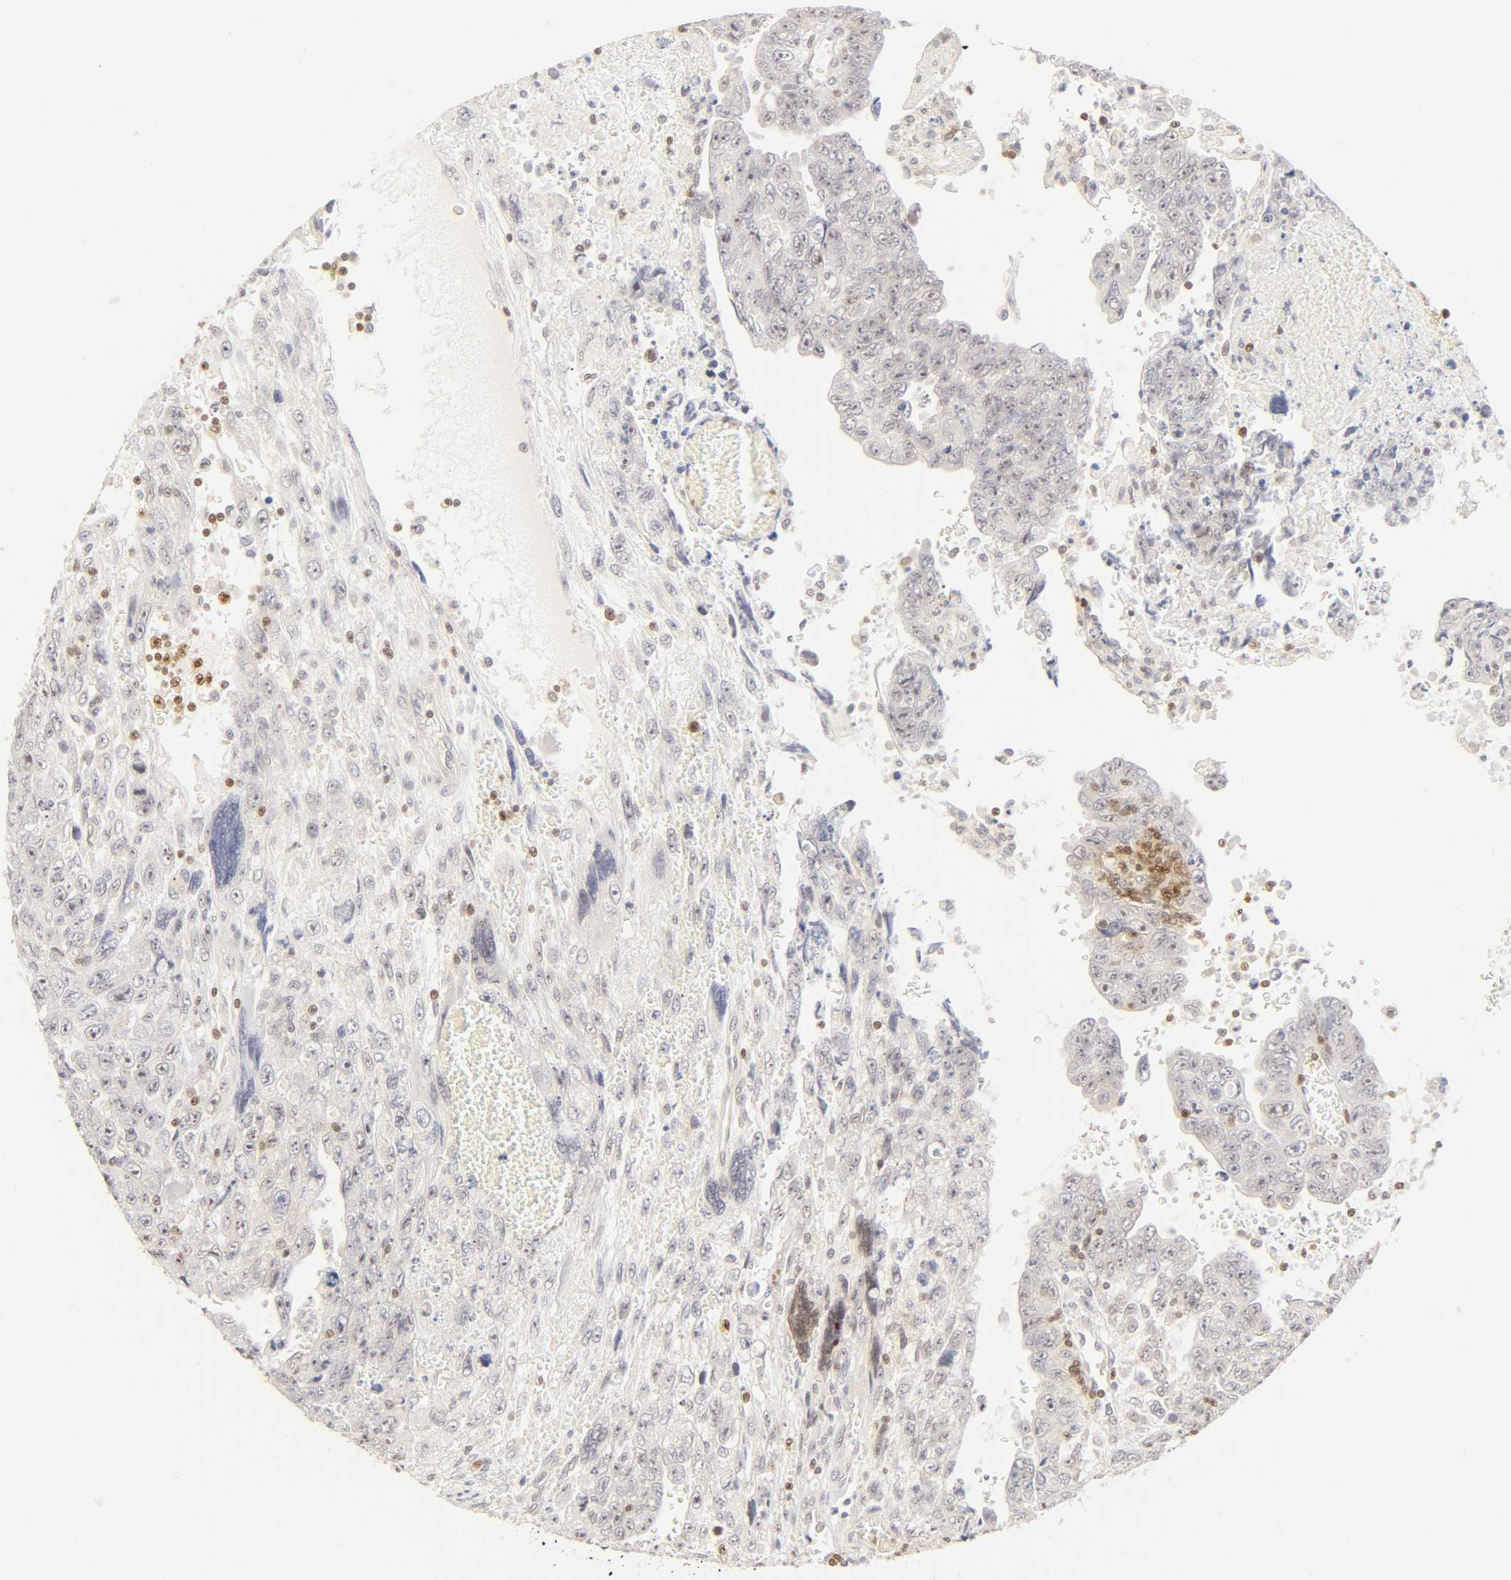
{"staining": {"intensity": "weak", "quantity": "25%-75%", "location": "cytoplasmic/membranous,nuclear"}, "tissue": "testis cancer", "cell_type": "Tumor cells", "image_type": "cancer", "snomed": [{"axis": "morphology", "description": "Carcinoma, Embryonal, NOS"}, {"axis": "topography", "description": "Testis"}], "caption": "Tumor cells reveal low levels of weak cytoplasmic/membranous and nuclear expression in approximately 25%-75% of cells in testis cancer (embryonal carcinoma). (Stains: DAB in brown, nuclei in blue, Microscopy: brightfield microscopy at high magnification).", "gene": "KIF2A", "patient": {"sex": "male", "age": 28}}